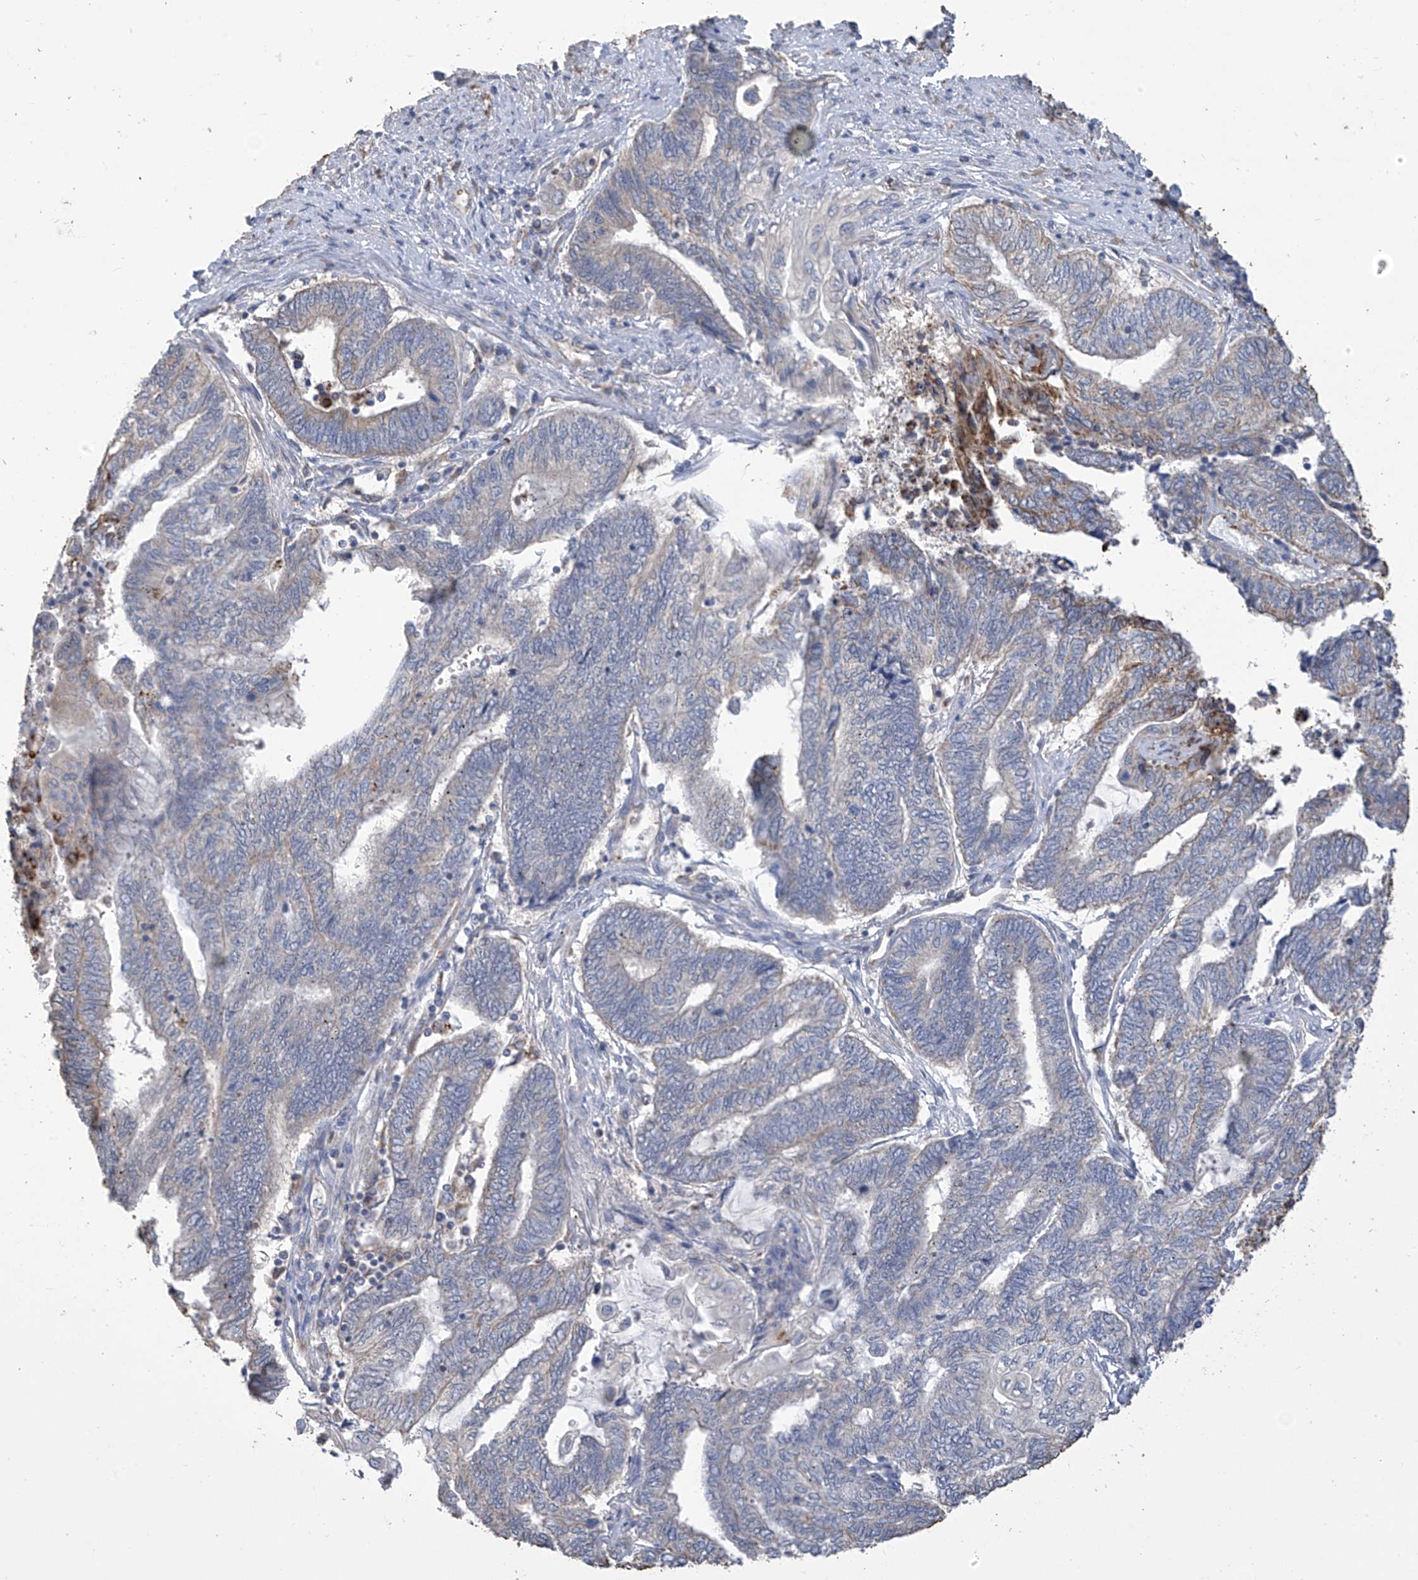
{"staining": {"intensity": "negative", "quantity": "none", "location": "none"}, "tissue": "endometrial cancer", "cell_type": "Tumor cells", "image_type": "cancer", "snomed": [{"axis": "morphology", "description": "Adenocarcinoma, NOS"}, {"axis": "topography", "description": "Uterus"}, {"axis": "topography", "description": "Endometrium"}], "caption": "This is an IHC image of endometrial adenocarcinoma. There is no expression in tumor cells.", "gene": "OGT", "patient": {"sex": "female", "age": 70}}